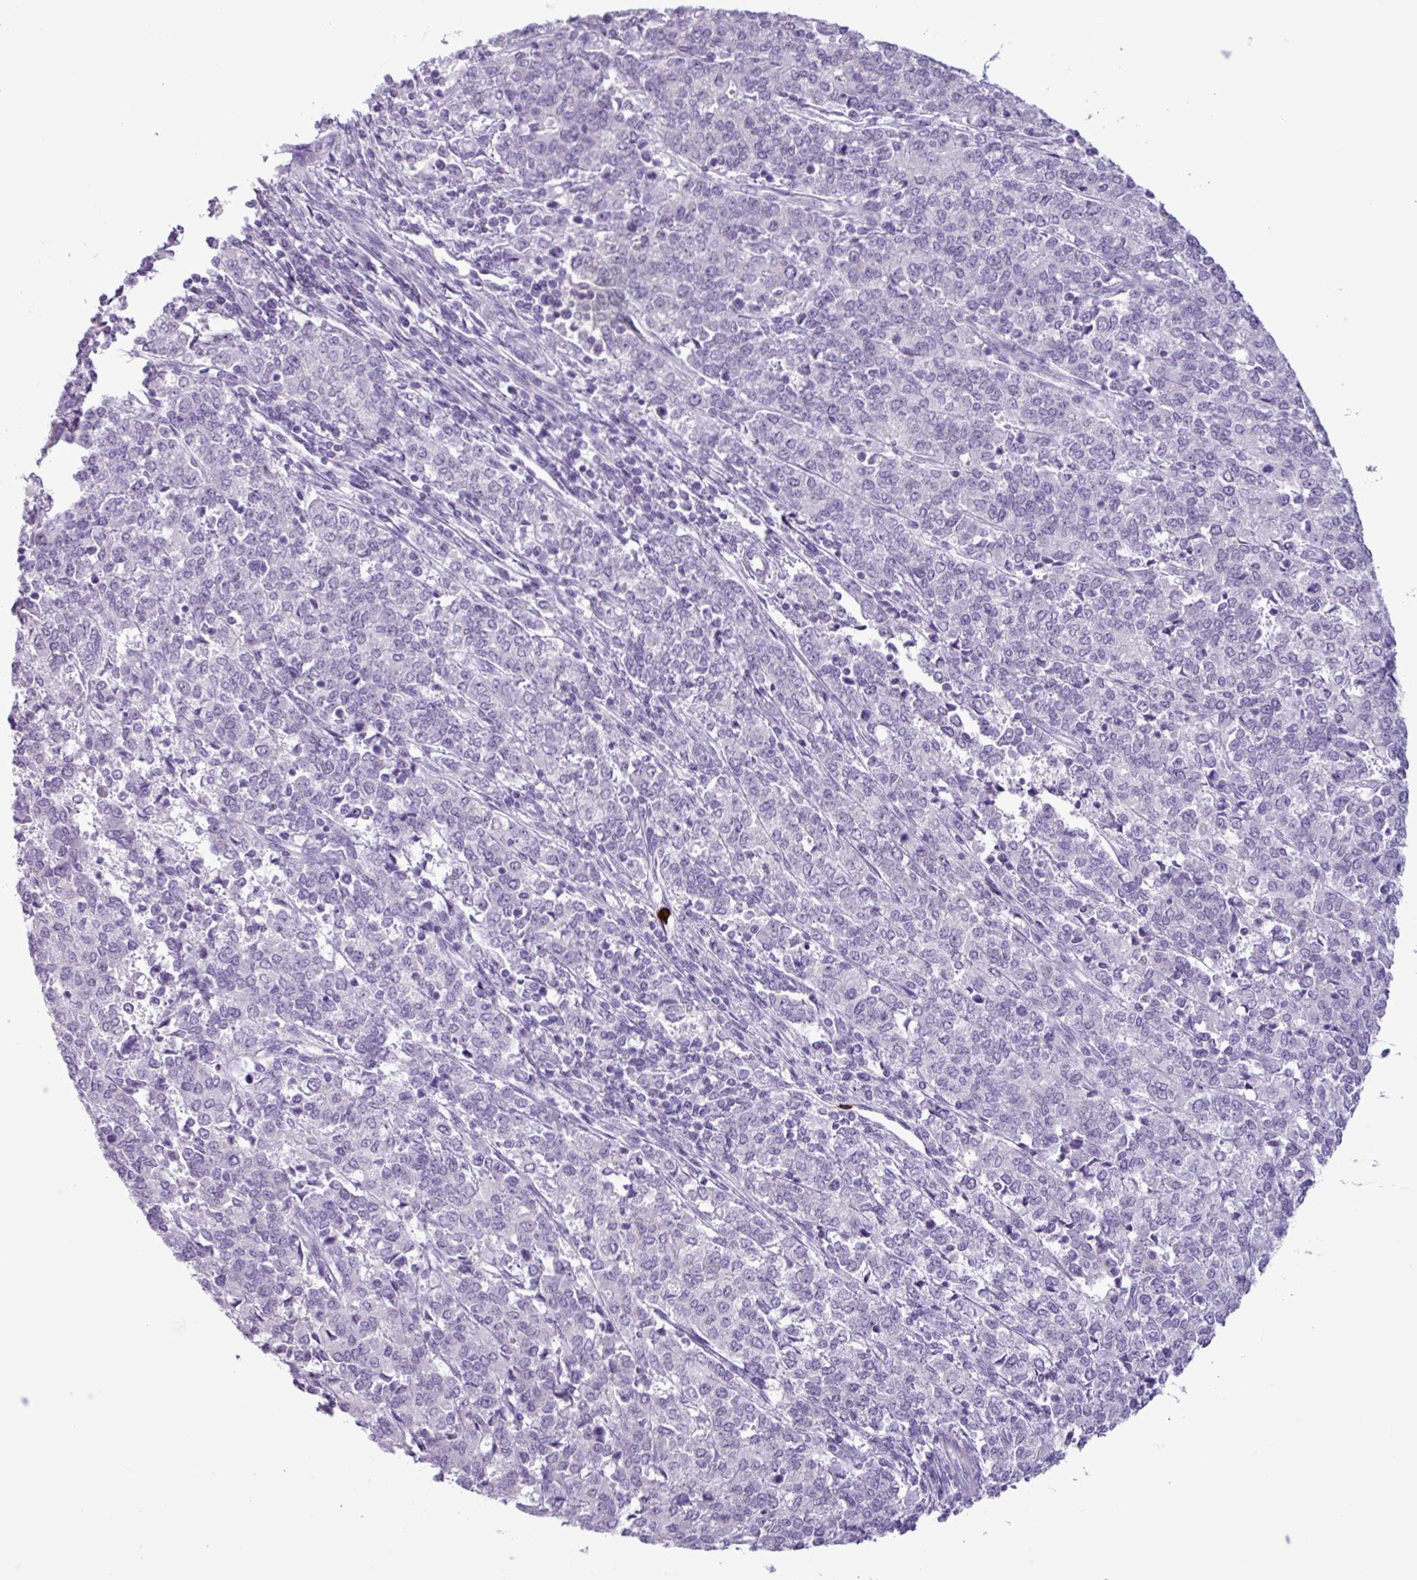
{"staining": {"intensity": "negative", "quantity": "none", "location": "none"}, "tissue": "endometrial cancer", "cell_type": "Tumor cells", "image_type": "cancer", "snomed": [{"axis": "morphology", "description": "Adenocarcinoma, NOS"}, {"axis": "topography", "description": "Endometrium"}], "caption": "DAB (3,3'-diaminobenzidine) immunohistochemical staining of human endometrial cancer displays no significant staining in tumor cells.", "gene": "TMEM178A", "patient": {"sex": "female", "age": 50}}